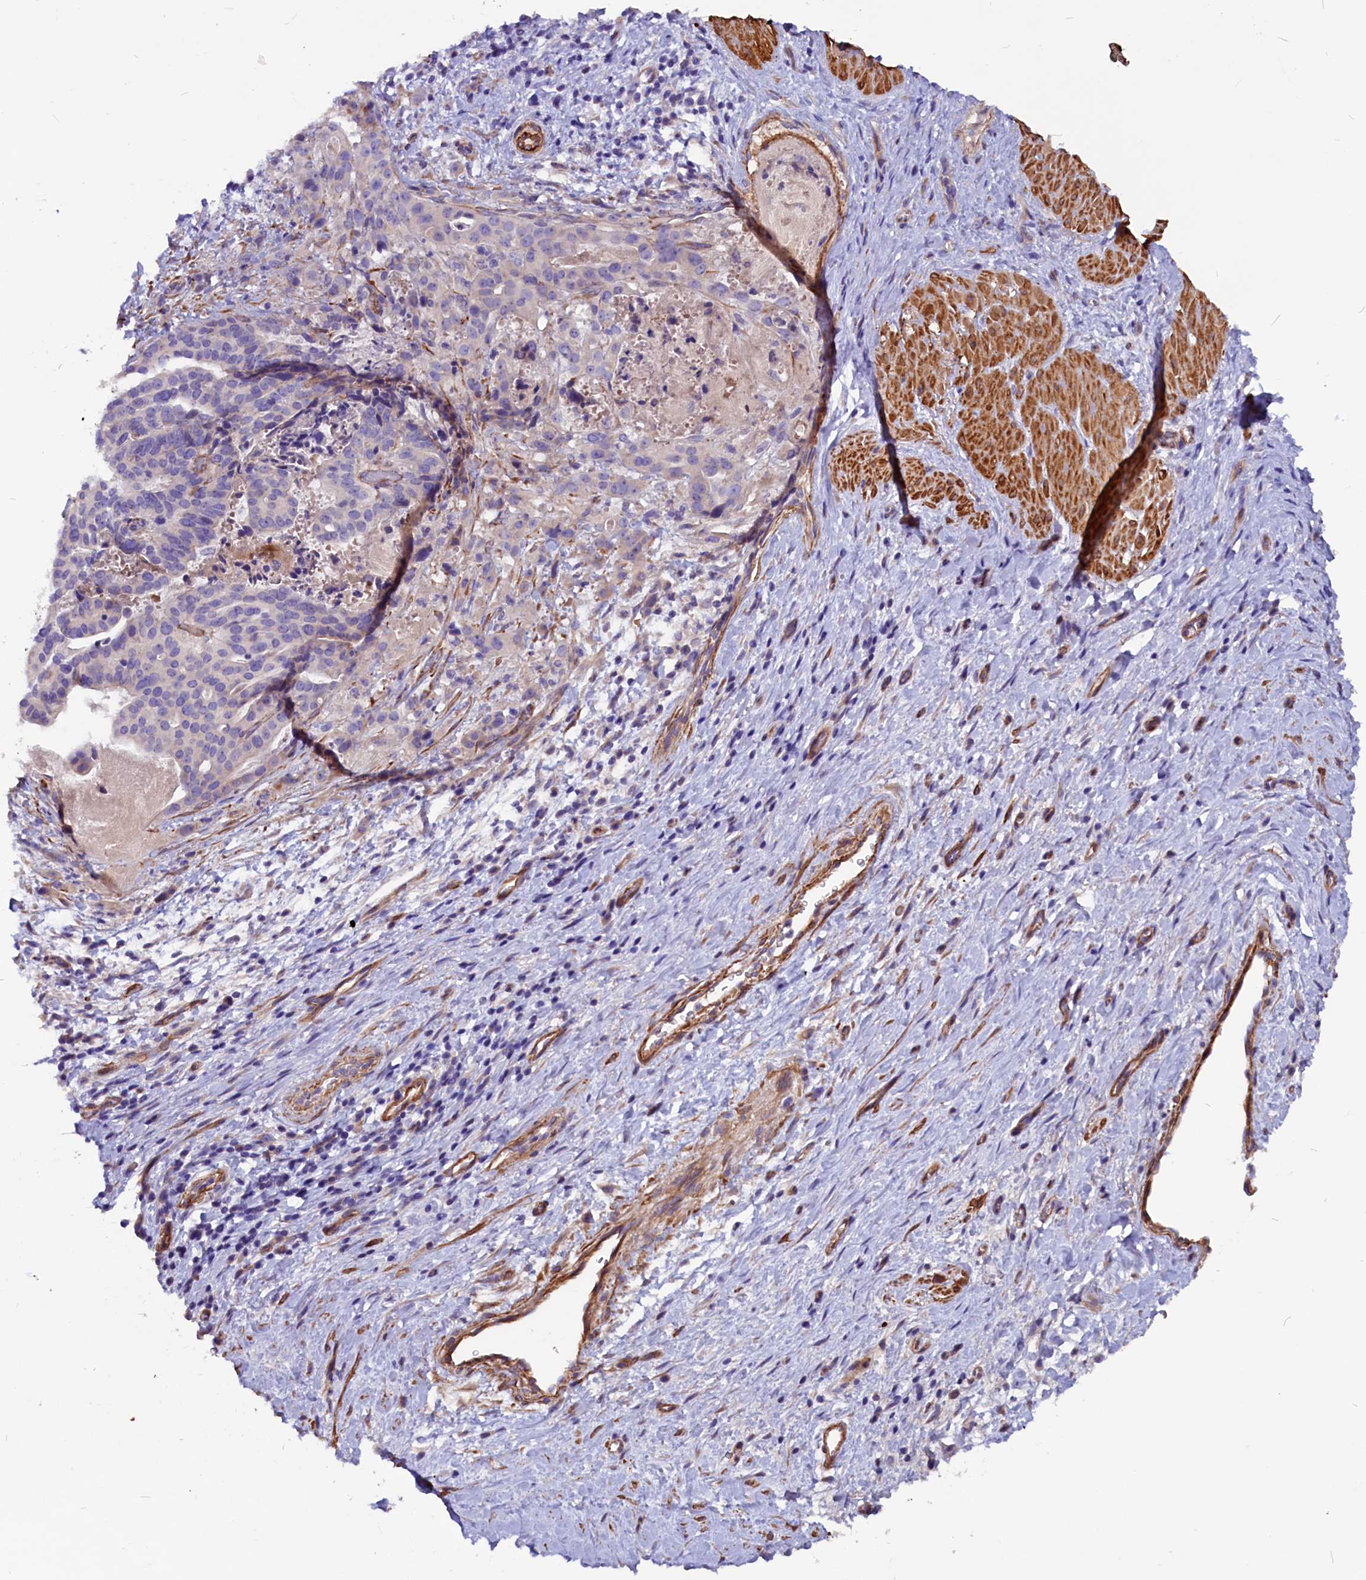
{"staining": {"intensity": "negative", "quantity": "none", "location": "none"}, "tissue": "stomach cancer", "cell_type": "Tumor cells", "image_type": "cancer", "snomed": [{"axis": "morphology", "description": "Adenocarcinoma, NOS"}, {"axis": "topography", "description": "Stomach"}], "caption": "Immunohistochemical staining of human stomach cancer exhibits no significant staining in tumor cells.", "gene": "ZNF749", "patient": {"sex": "male", "age": 48}}